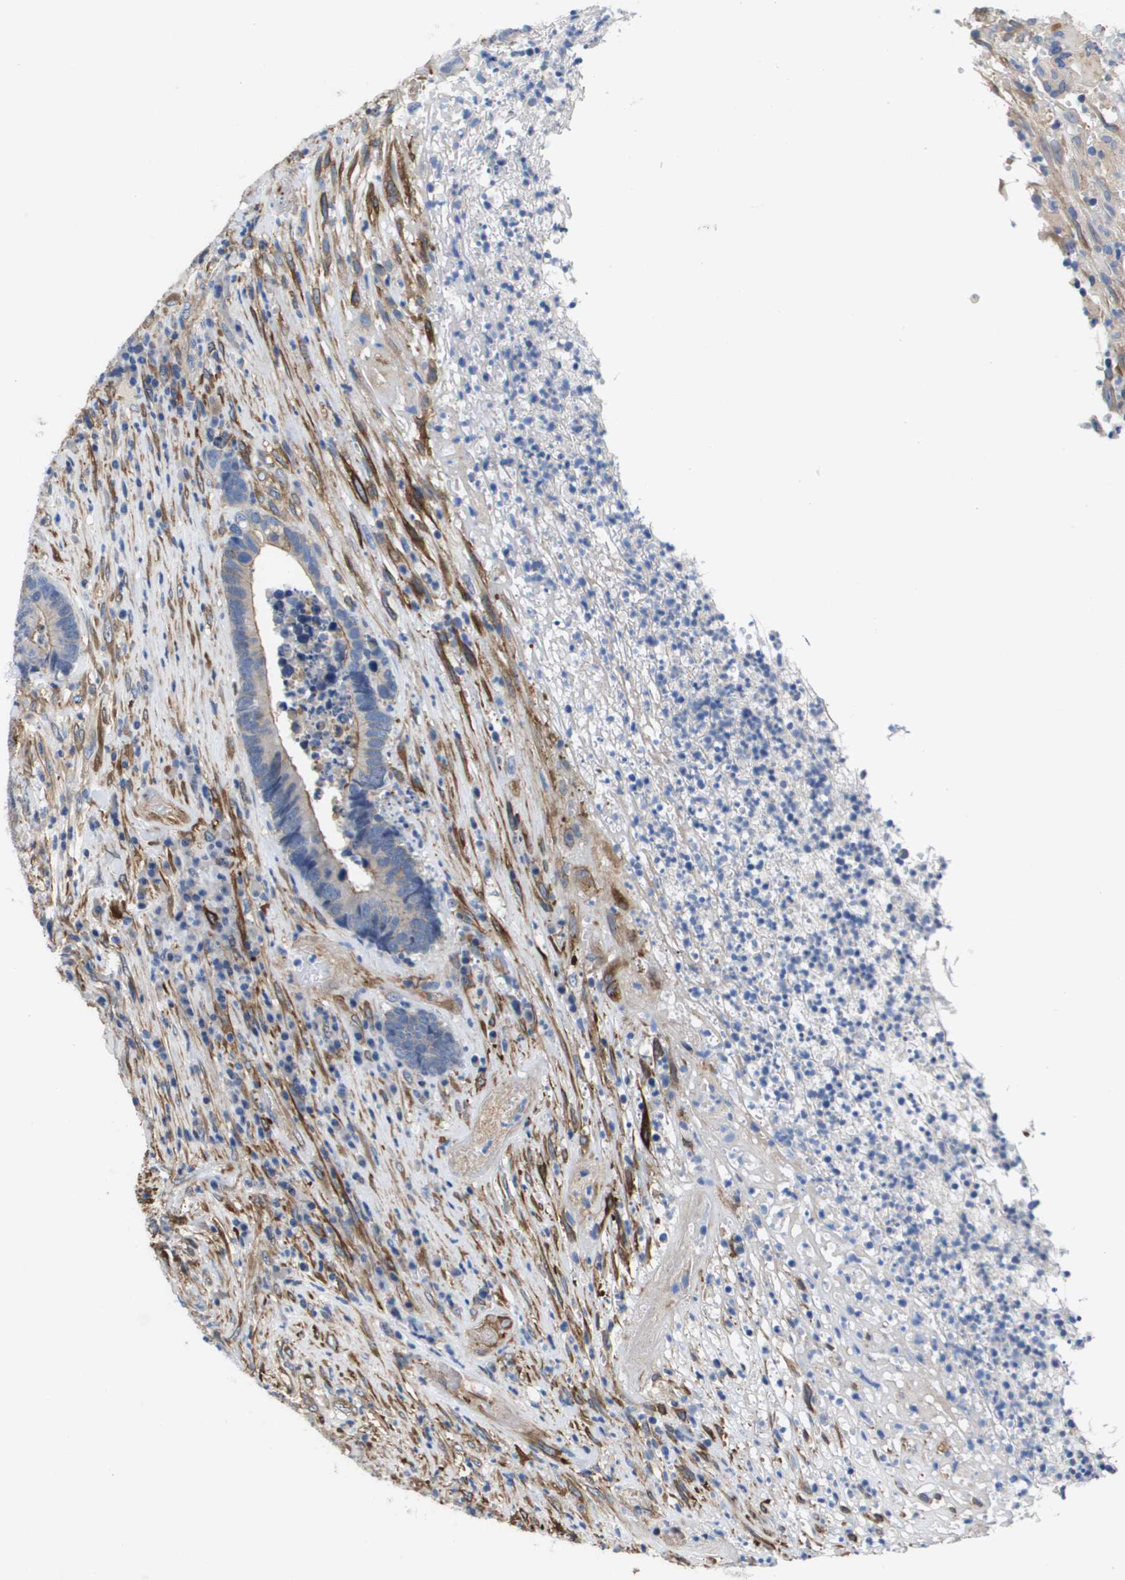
{"staining": {"intensity": "moderate", "quantity": "25%-75%", "location": "cytoplasmic/membranous"}, "tissue": "colorectal cancer", "cell_type": "Tumor cells", "image_type": "cancer", "snomed": [{"axis": "morphology", "description": "Adenocarcinoma, NOS"}, {"axis": "topography", "description": "Rectum"}], "caption": "An immunohistochemistry histopathology image of neoplastic tissue is shown. Protein staining in brown labels moderate cytoplasmic/membranous positivity in colorectal cancer within tumor cells.", "gene": "LPP", "patient": {"sex": "female", "age": 89}}